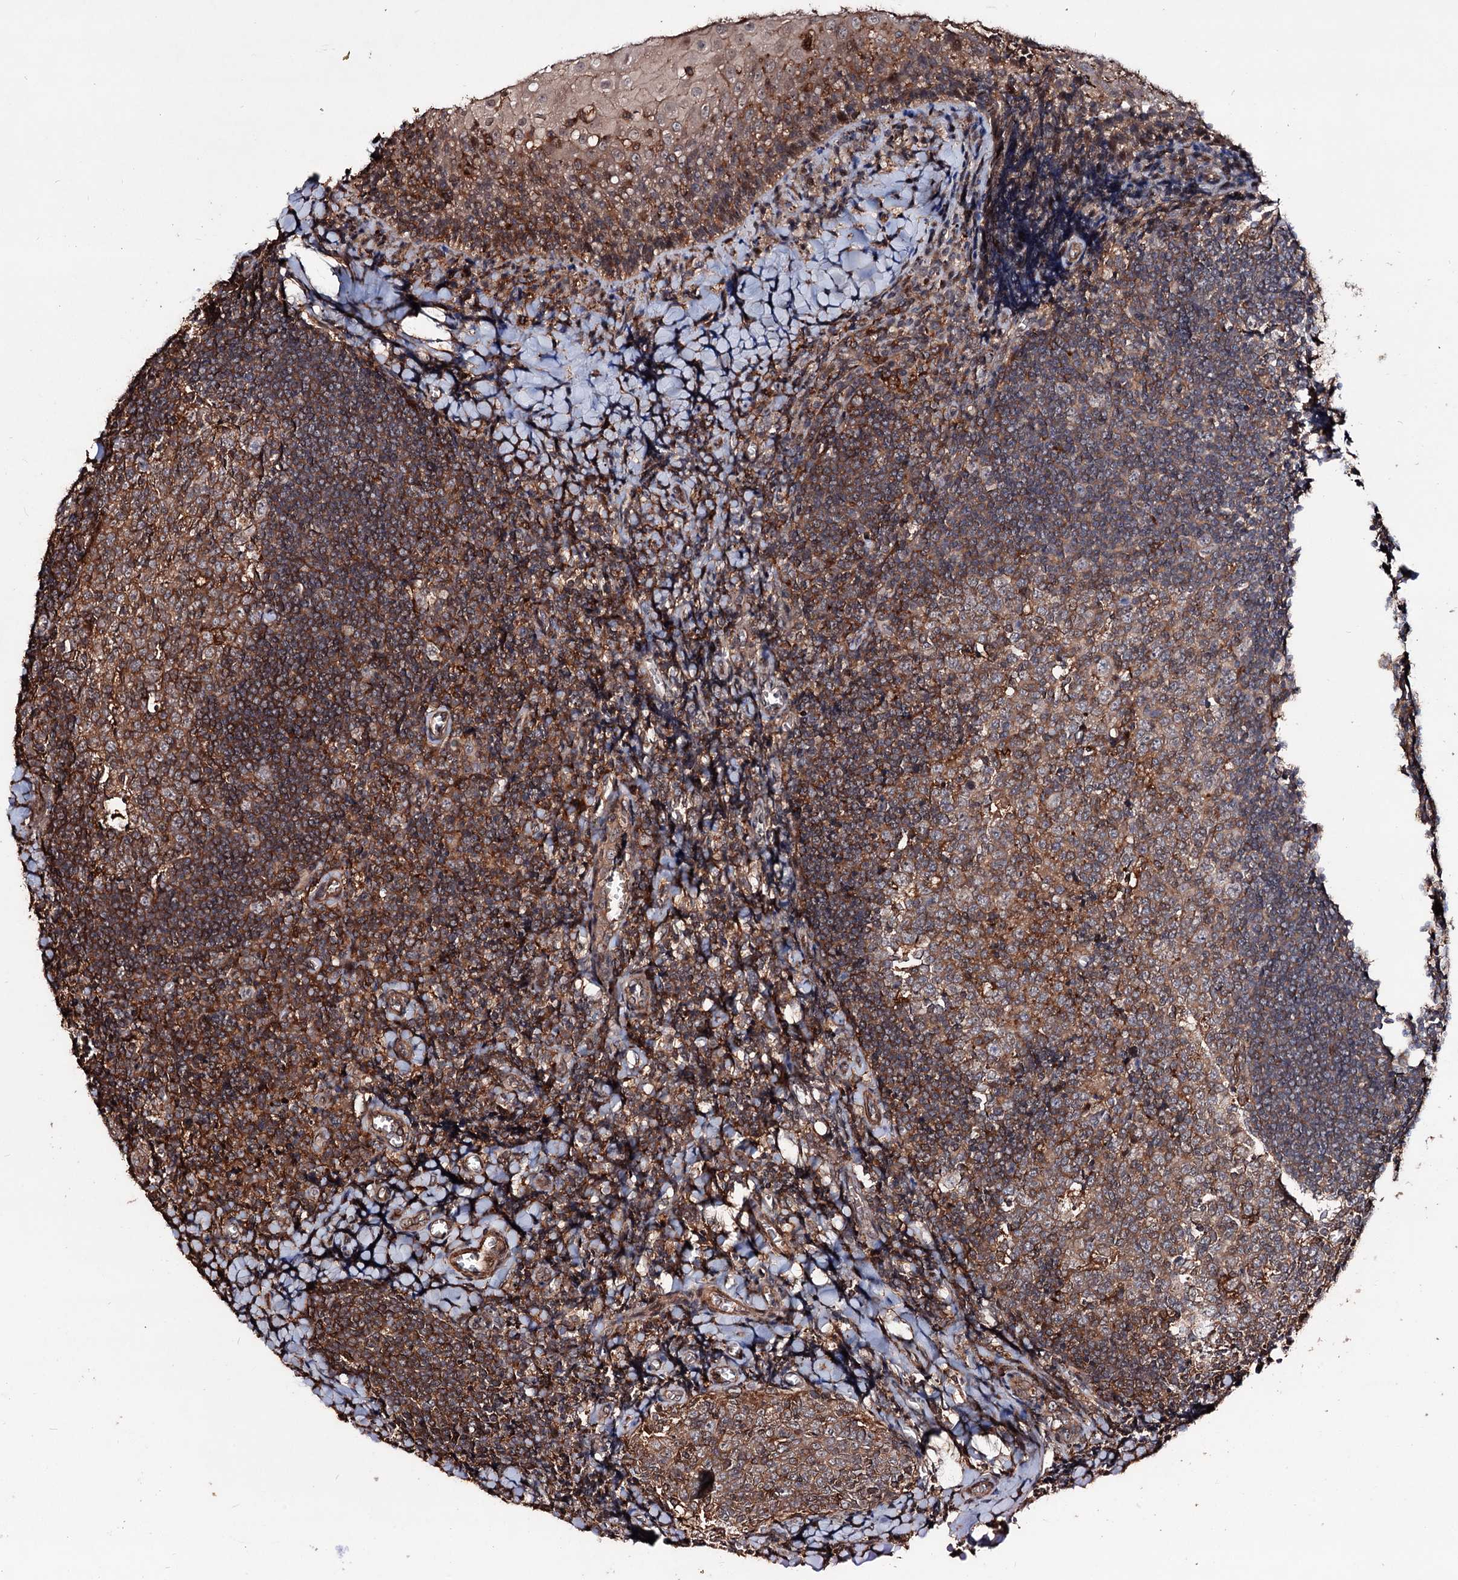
{"staining": {"intensity": "moderate", "quantity": "<25%", "location": "cytoplasmic/membranous"}, "tissue": "tonsil", "cell_type": "Germinal center cells", "image_type": "normal", "snomed": [{"axis": "morphology", "description": "Normal tissue, NOS"}, {"axis": "topography", "description": "Tonsil"}], "caption": "Tonsil stained with immunohistochemistry displays moderate cytoplasmic/membranous staining in about <25% of germinal center cells.", "gene": "GRIP1", "patient": {"sex": "male", "age": 27}}